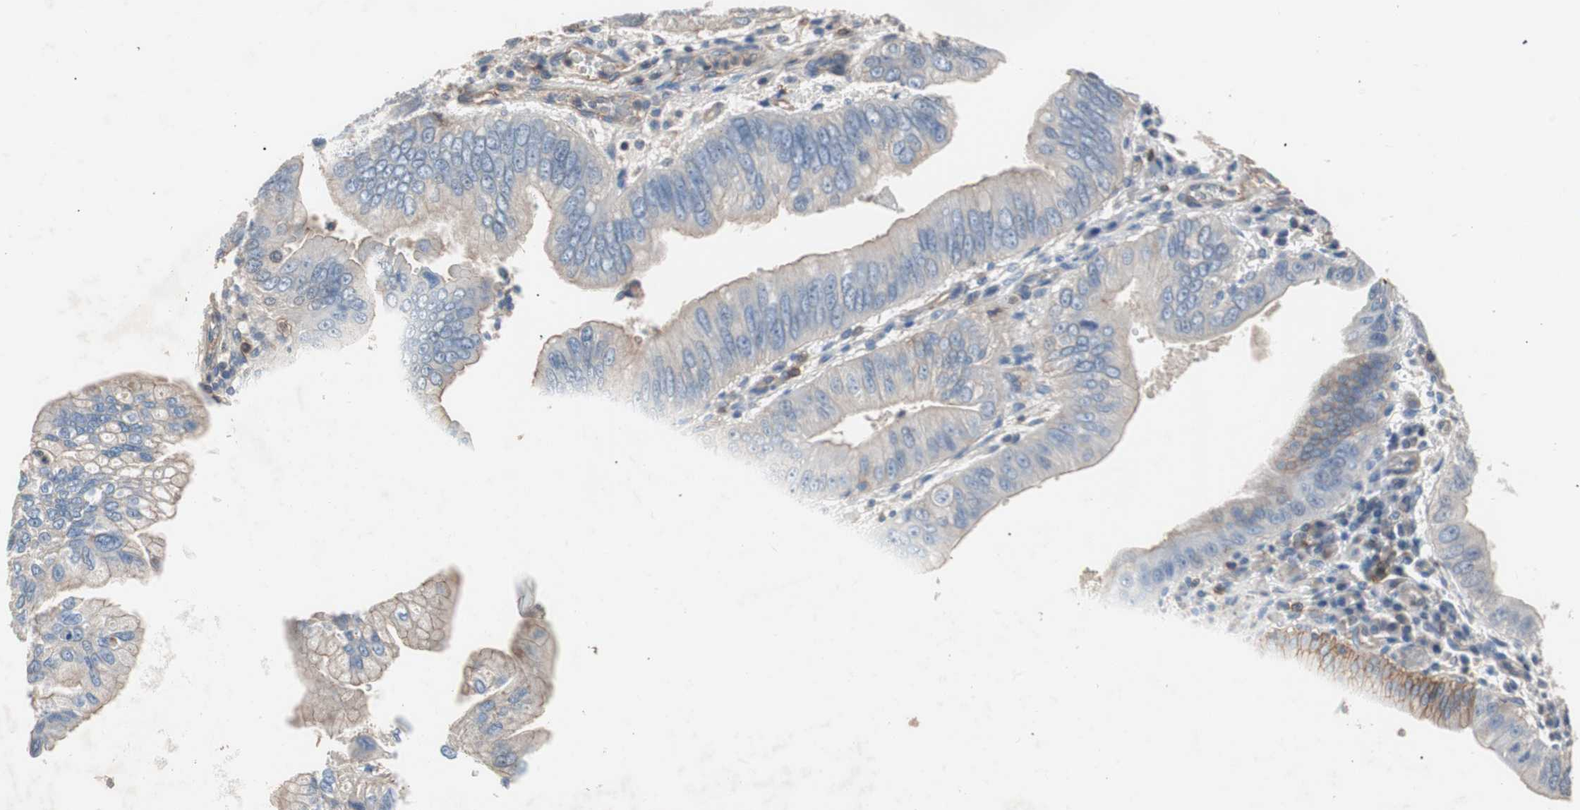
{"staining": {"intensity": "weak", "quantity": "25%-75%", "location": "cytoplasmic/membranous"}, "tissue": "pancreatic cancer", "cell_type": "Tumor cells", "image_type": "cancer", "snomed": [{"axis": "morphology", "description": "Normal tissue, NOS"}, {"axis": "topography", "description": "Lymph node"}], "caption": "Immunohistochemical staining of pancreatic cancer demonstrates weak cytoplasmic/membranous protein positivity in approximately 25%-75% of tumor cells.", "gene": "GPR160", "patient": {"sex": "male", "age": 50}}